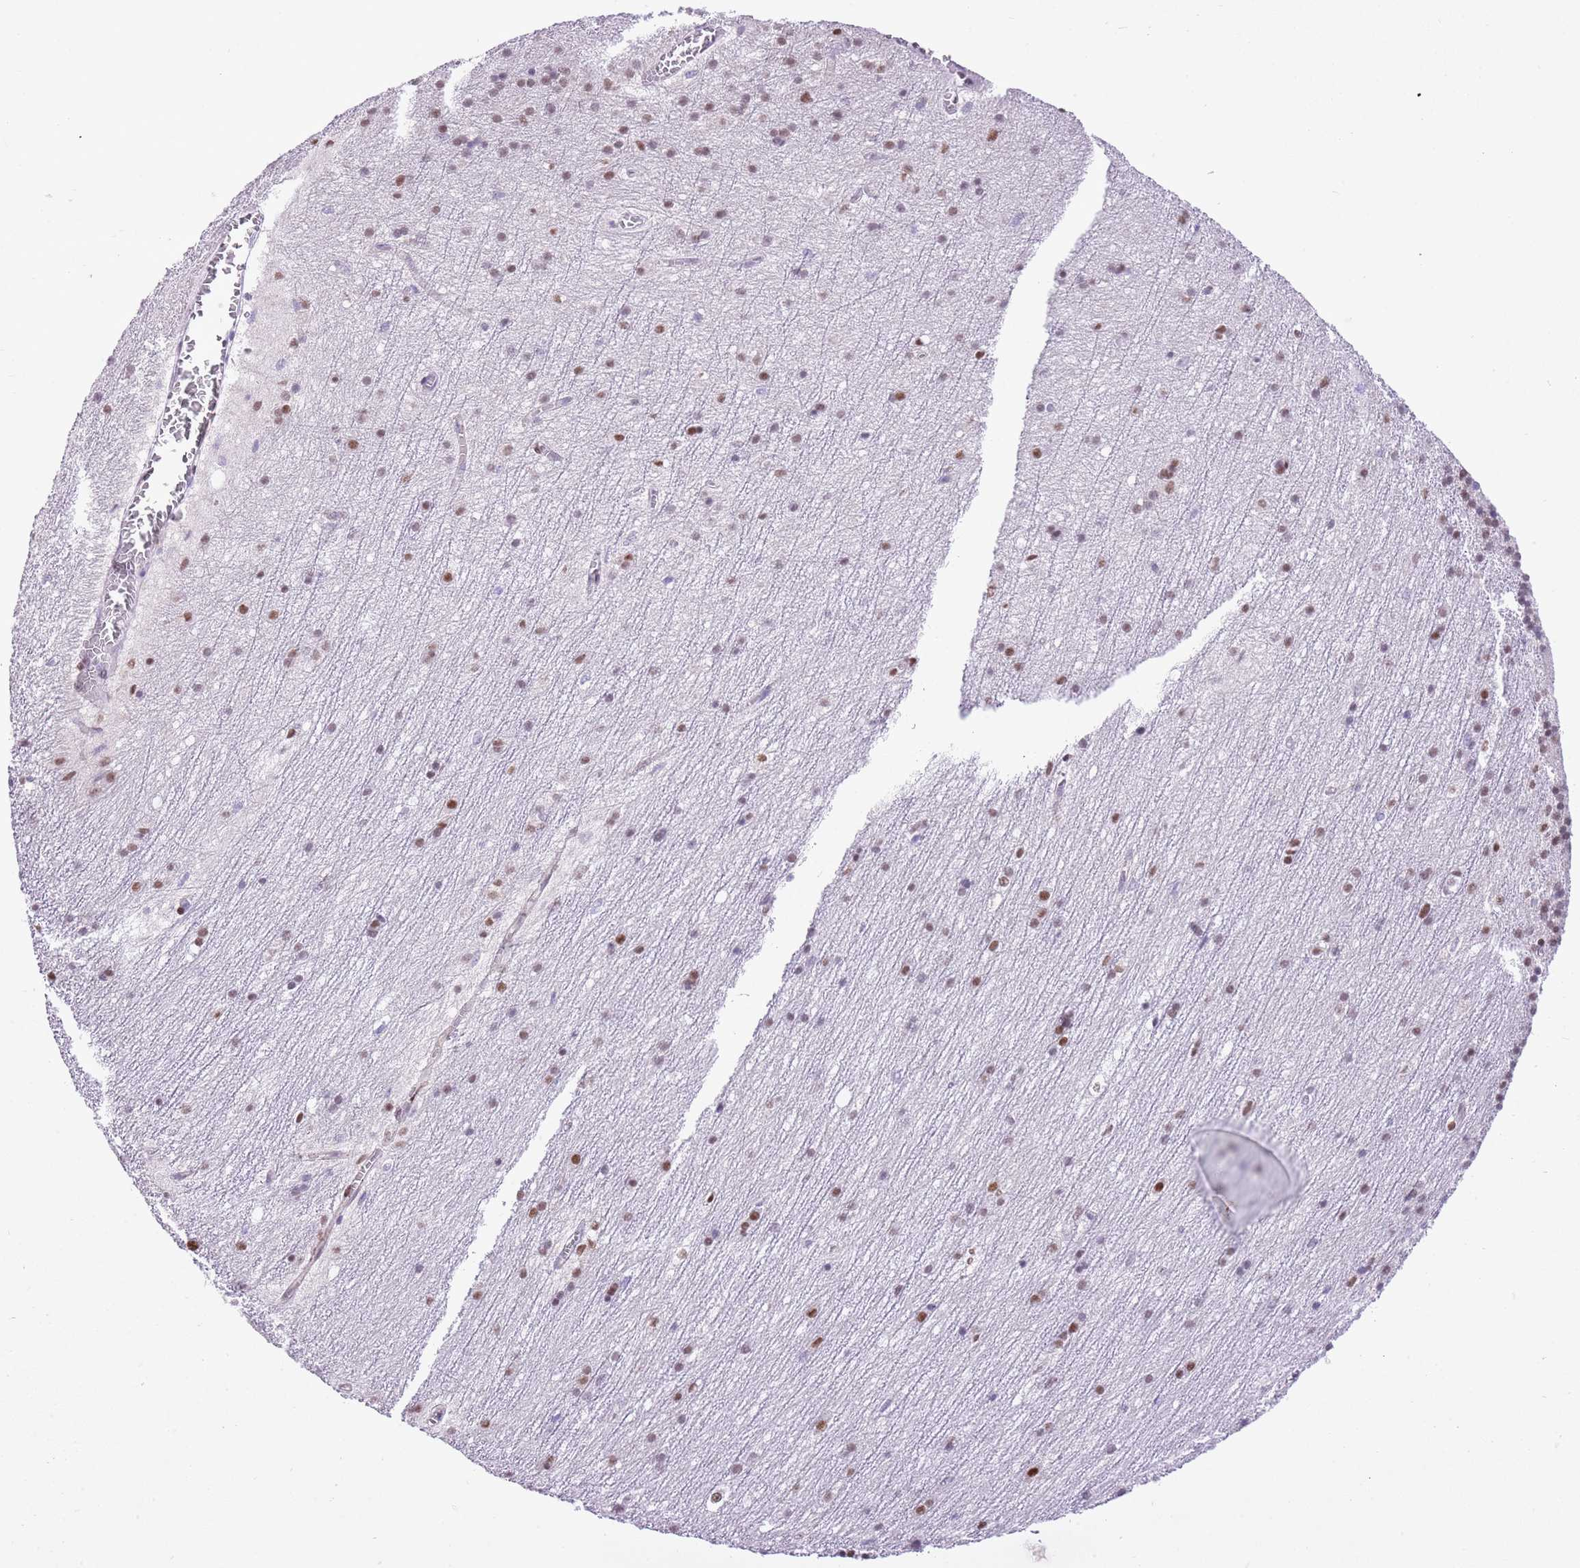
{"staining": {"intensity": "weak", "quantity": "25%-75%", "location": "nuclear"}, "tissue": "cerebellum", "cell_type": "Cells in granular layer", "image_type": "normal", "snomed": [{"axis": "morphology", "description": "Normal tissue, NOS"}, {"axis": "topography", "description": "Cerebellum"}], "caption": "Immunohistochemical staining of benign human cerebellum exhibits 25%-75% levels of weak nuclear protein staining in approximately 25%-75% of cells in granular layer.", "gene": "NACC2", "patient": {"sex": "male", "age": 54}}